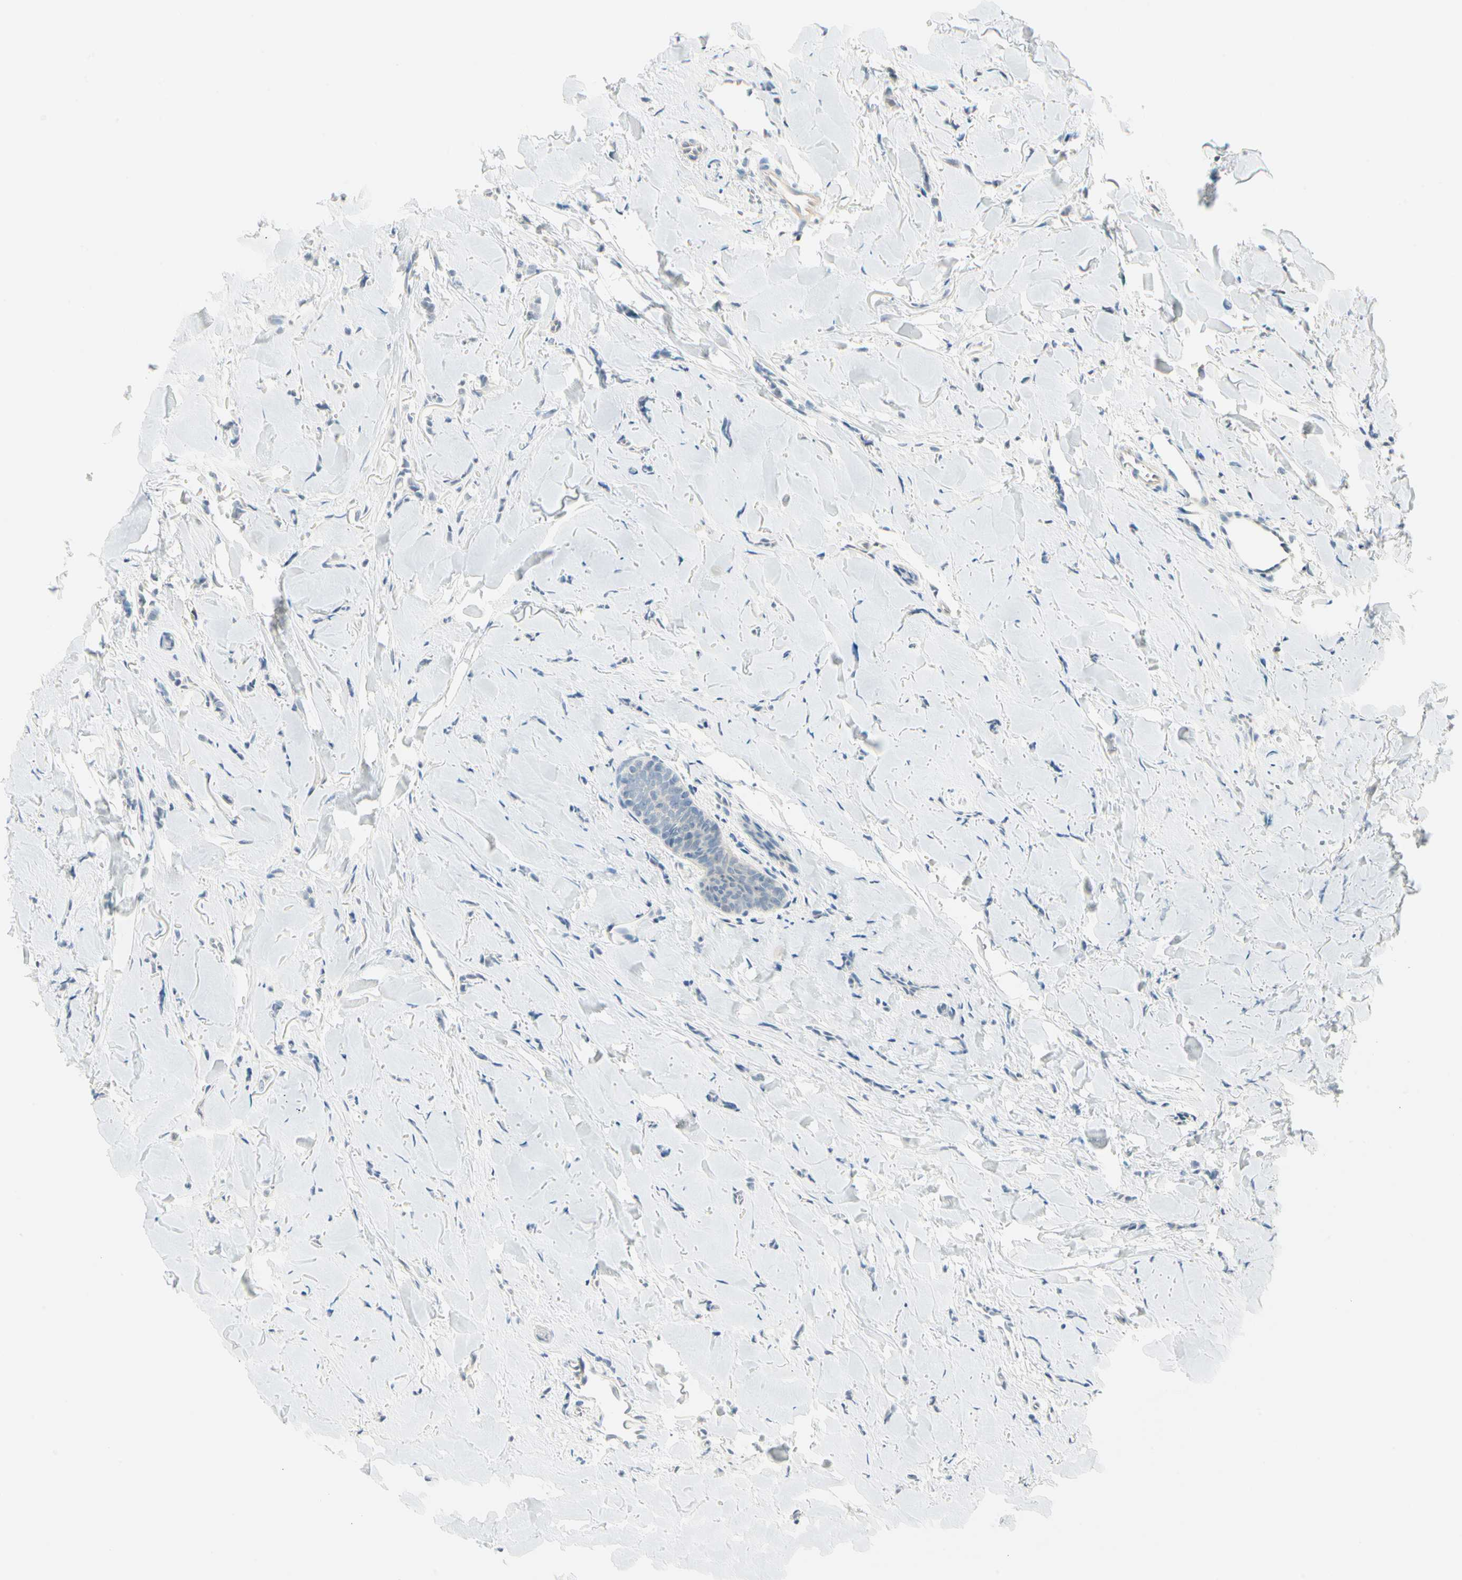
{"staining": {"intensity": "negative", "quantity": "none", "location": "none"}, "tissue": "breast cancer", "cell_type": "Tumor cells", "image_type": "cancer", "snomed": [{"axis": "morphology", "description": "Lobular carcinoma"}, {"axis": "topography", "description": "Skin"}, {"axis": "topography", "description": "Breast"}], "caption": "Micrograph shows no significant protein positivity in tumor cells of breast cancer.", "gene": "MLLT10", "patient": {"sex": "female", "age": 46}}